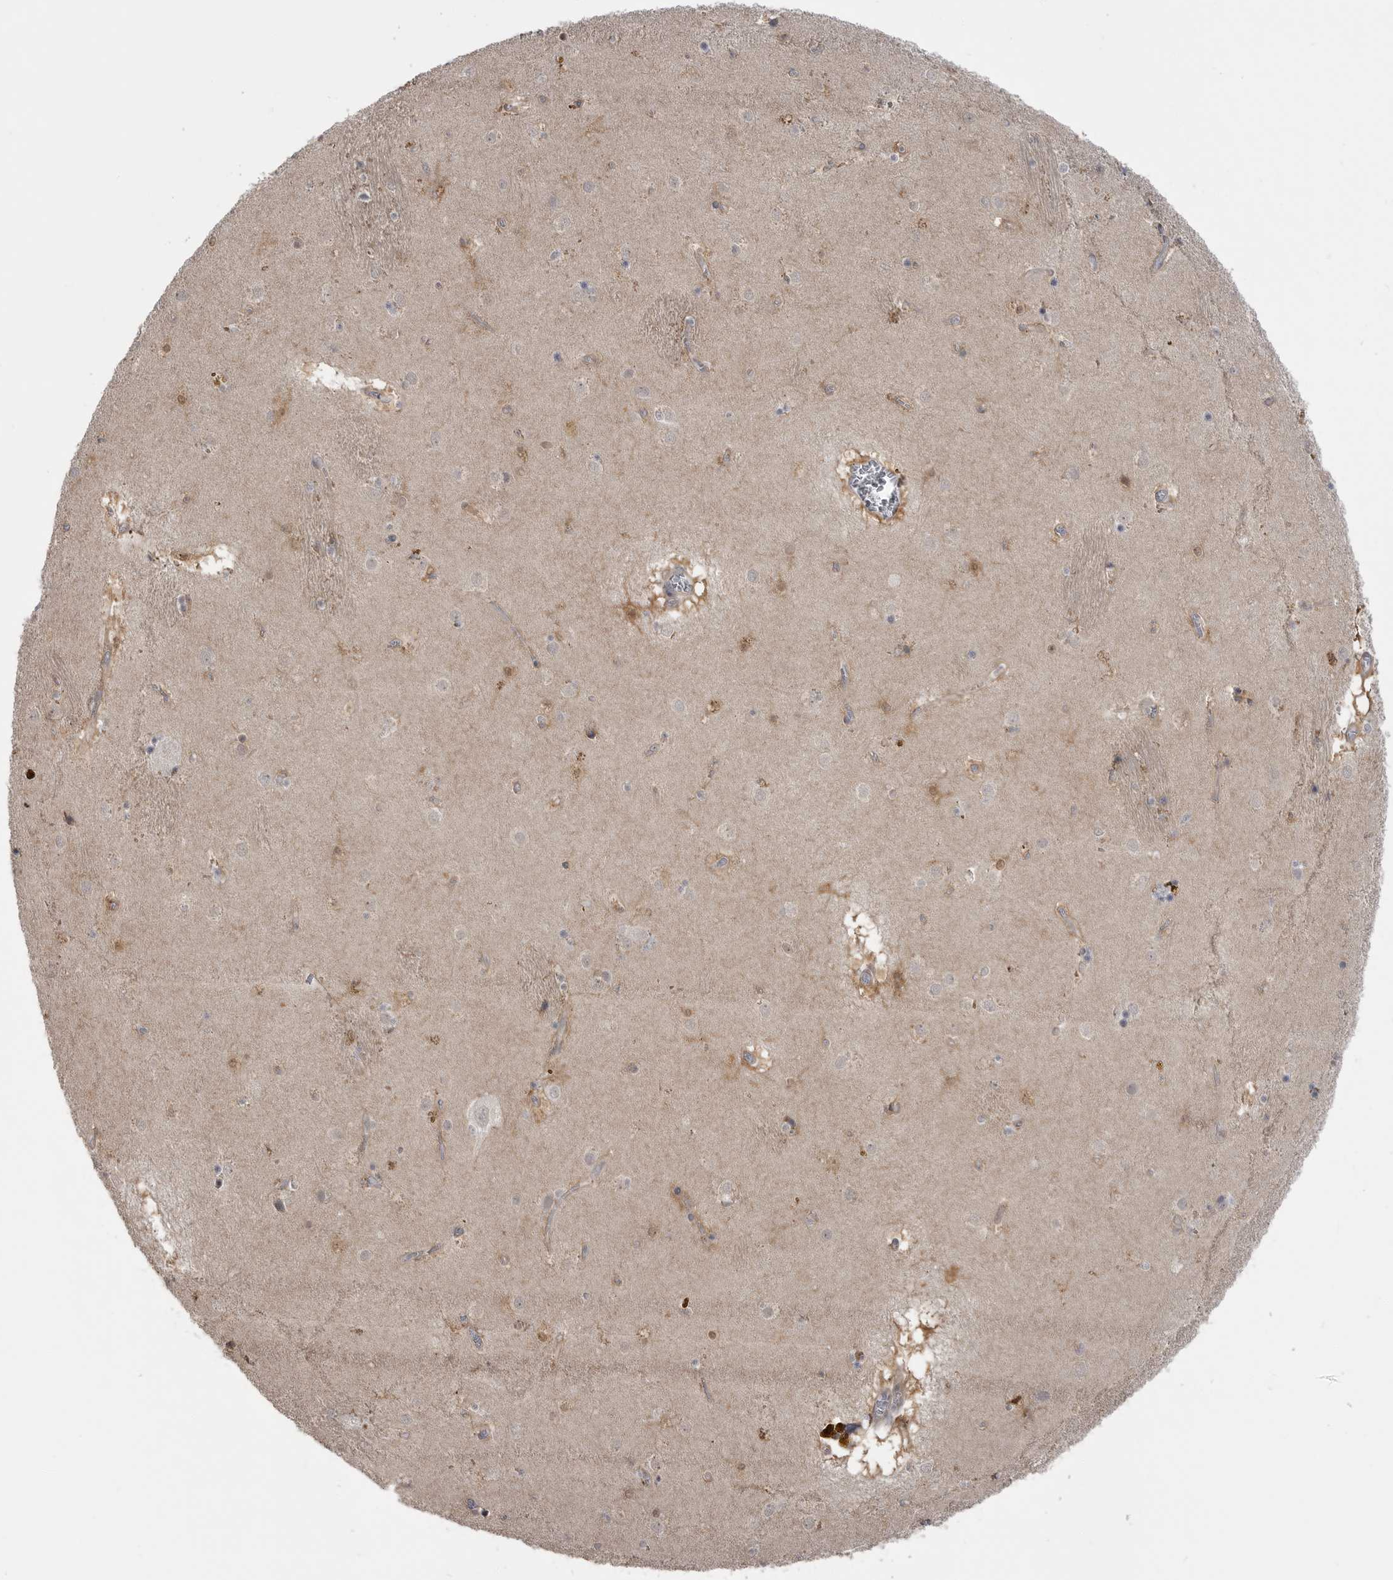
{"staining": {"intensity": "moderate", "quantity": "<25%", "location": "cytoplasmic/membranous"}, "tissue": "caudate", "cell_type": "Glial cells", "image_type": "normal", "snomed": [{"axis": "morphology", "description": "Normal tissue, NOS"}, {"axis": "topography", "description": "Lateral ventricle wall"}], "caption": "Immunohistochemistry (IHC) image of benign caudate: caudate stained using IHC displays low levels of moderate protein expression localized specifically in the cytoplasmic/membranous of glial cells, appearing as a cytoplasmic/membranous brown color.", "gene": "MAPK13", "patient": {"sex": "male", "age": 70}}